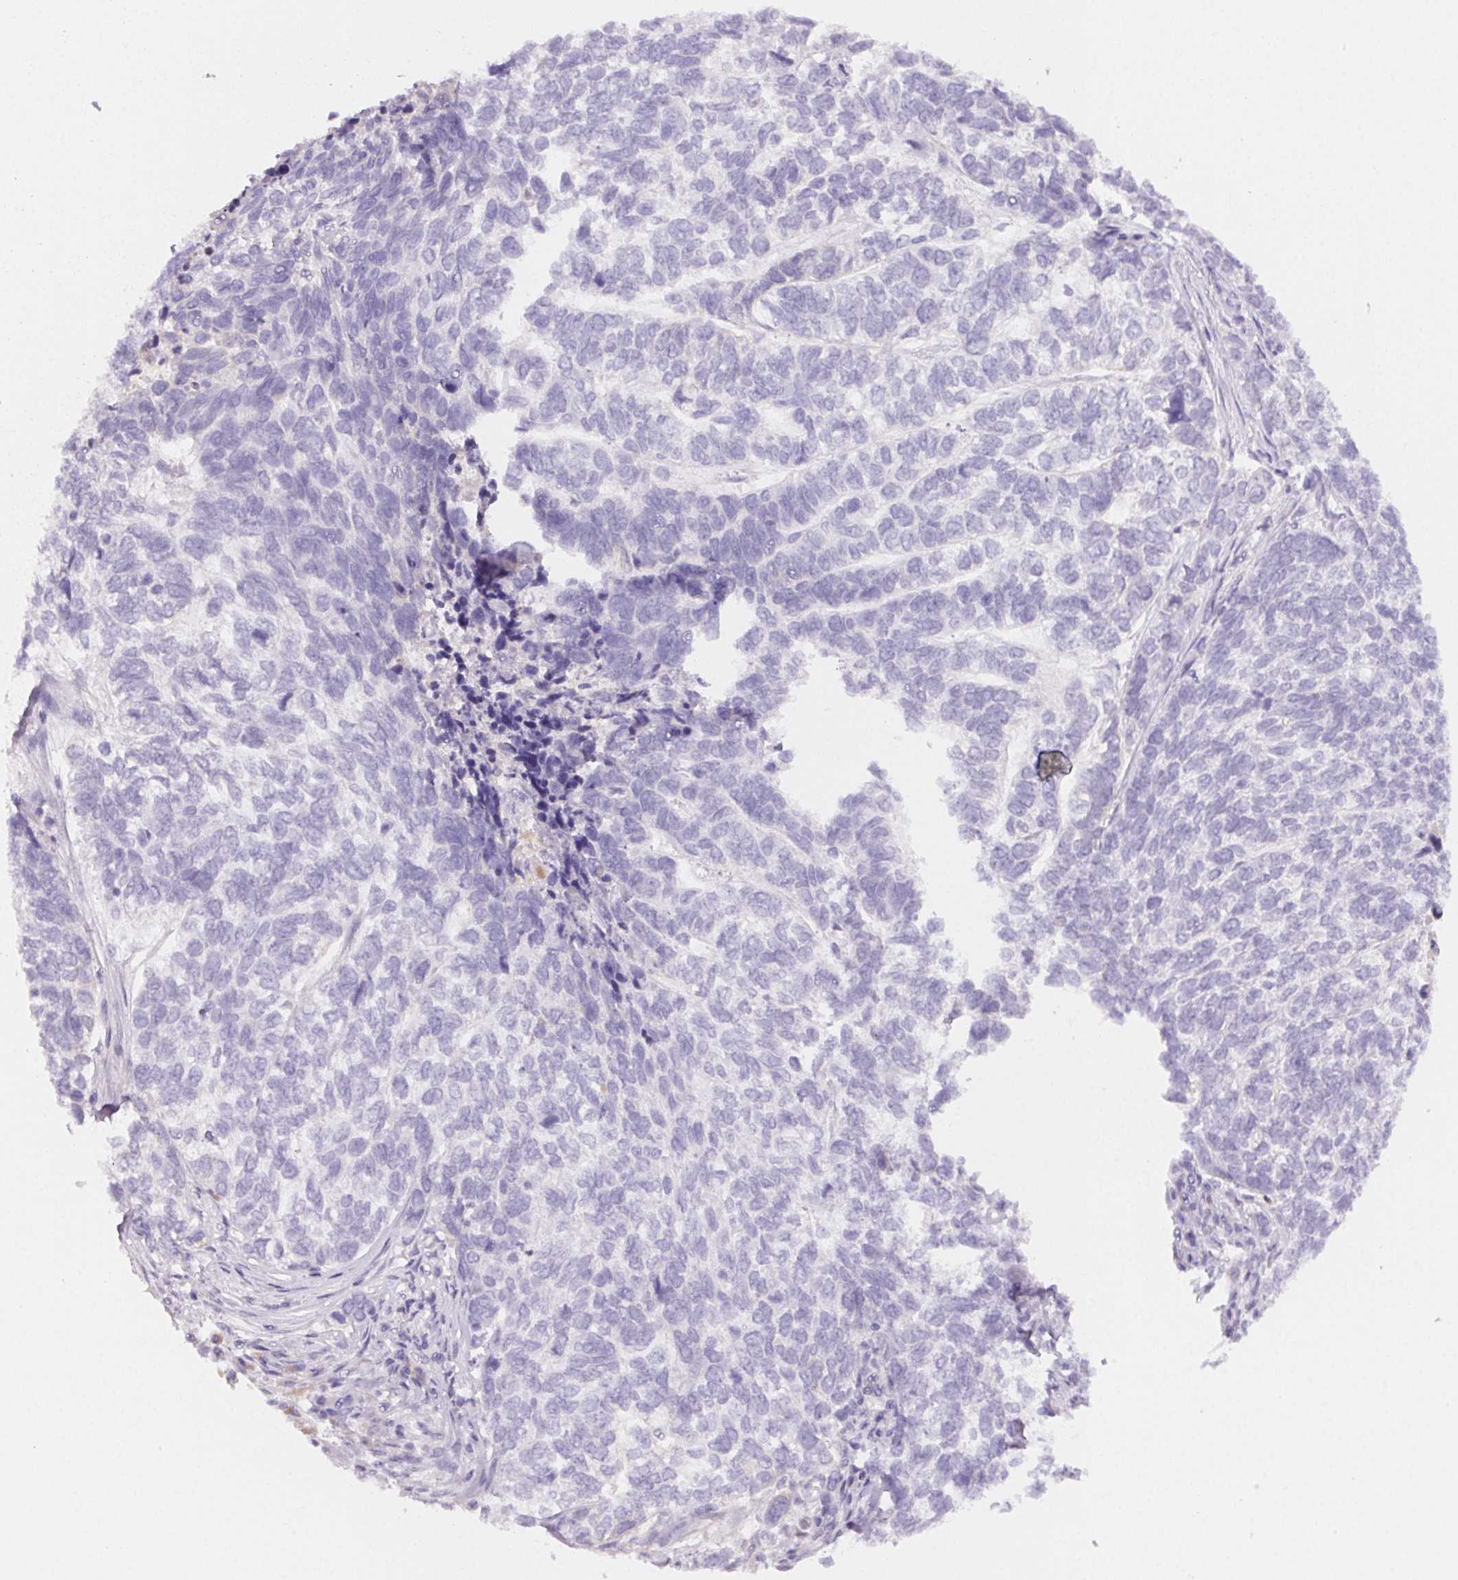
{"staining": {"intensity": "negative", "quantity": "none", "location": "none"}, "tissue": "skin cancer", "cell_type": "Tumor cells", "image_type": "cancer", "snomed": [{"axis": "morphology", "description": "Basal cell carcinoma"}, {"axis": "topography", "description": "Skin"}], "caption": "Immunohistochemistry (IHC) image of basal cell carcinoma (skin) stained for a protein (brown), which shows no staining in tumor cells.", "gene": "PADI4", "patient": {"sex": "female", "age": 65}}